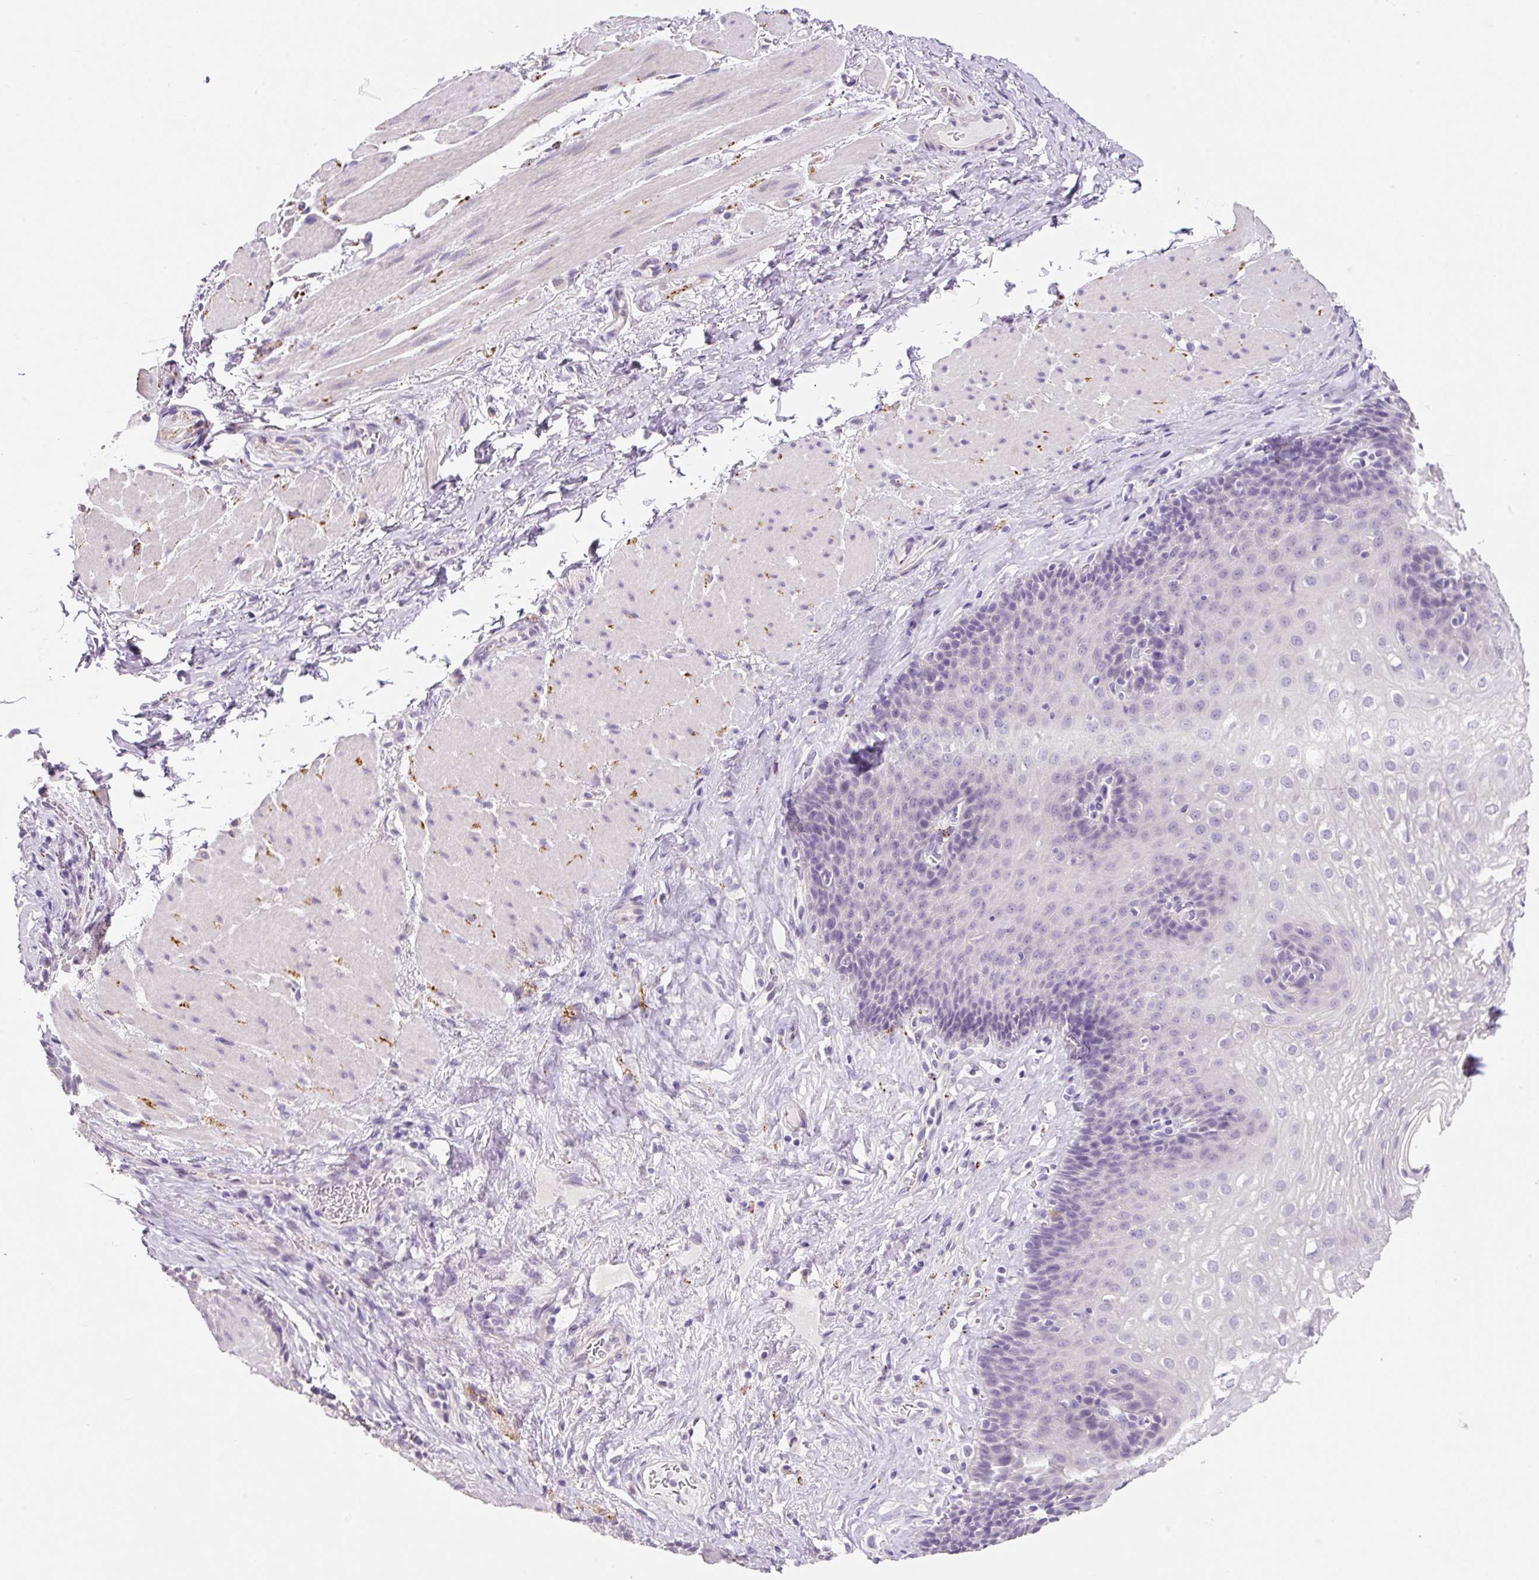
{"staining": {"intensity": "negative", "quantity": "none", "location": "none"}, "tissue": "esophagus", "cell_type": "Squamous epithelial cells", "image_type": "normal", "snomed": [{"axis": "morphology", "description": "Normal tissue, NOS"}, {"axis": "topography", "description": "Esophagus"}], "caption": "Photomicrograph shows no significant protein positivity in squamous epithelial cells of benign esophagus.", "gene": "SYP", "patient": {"sex": "female", "age": 66}}